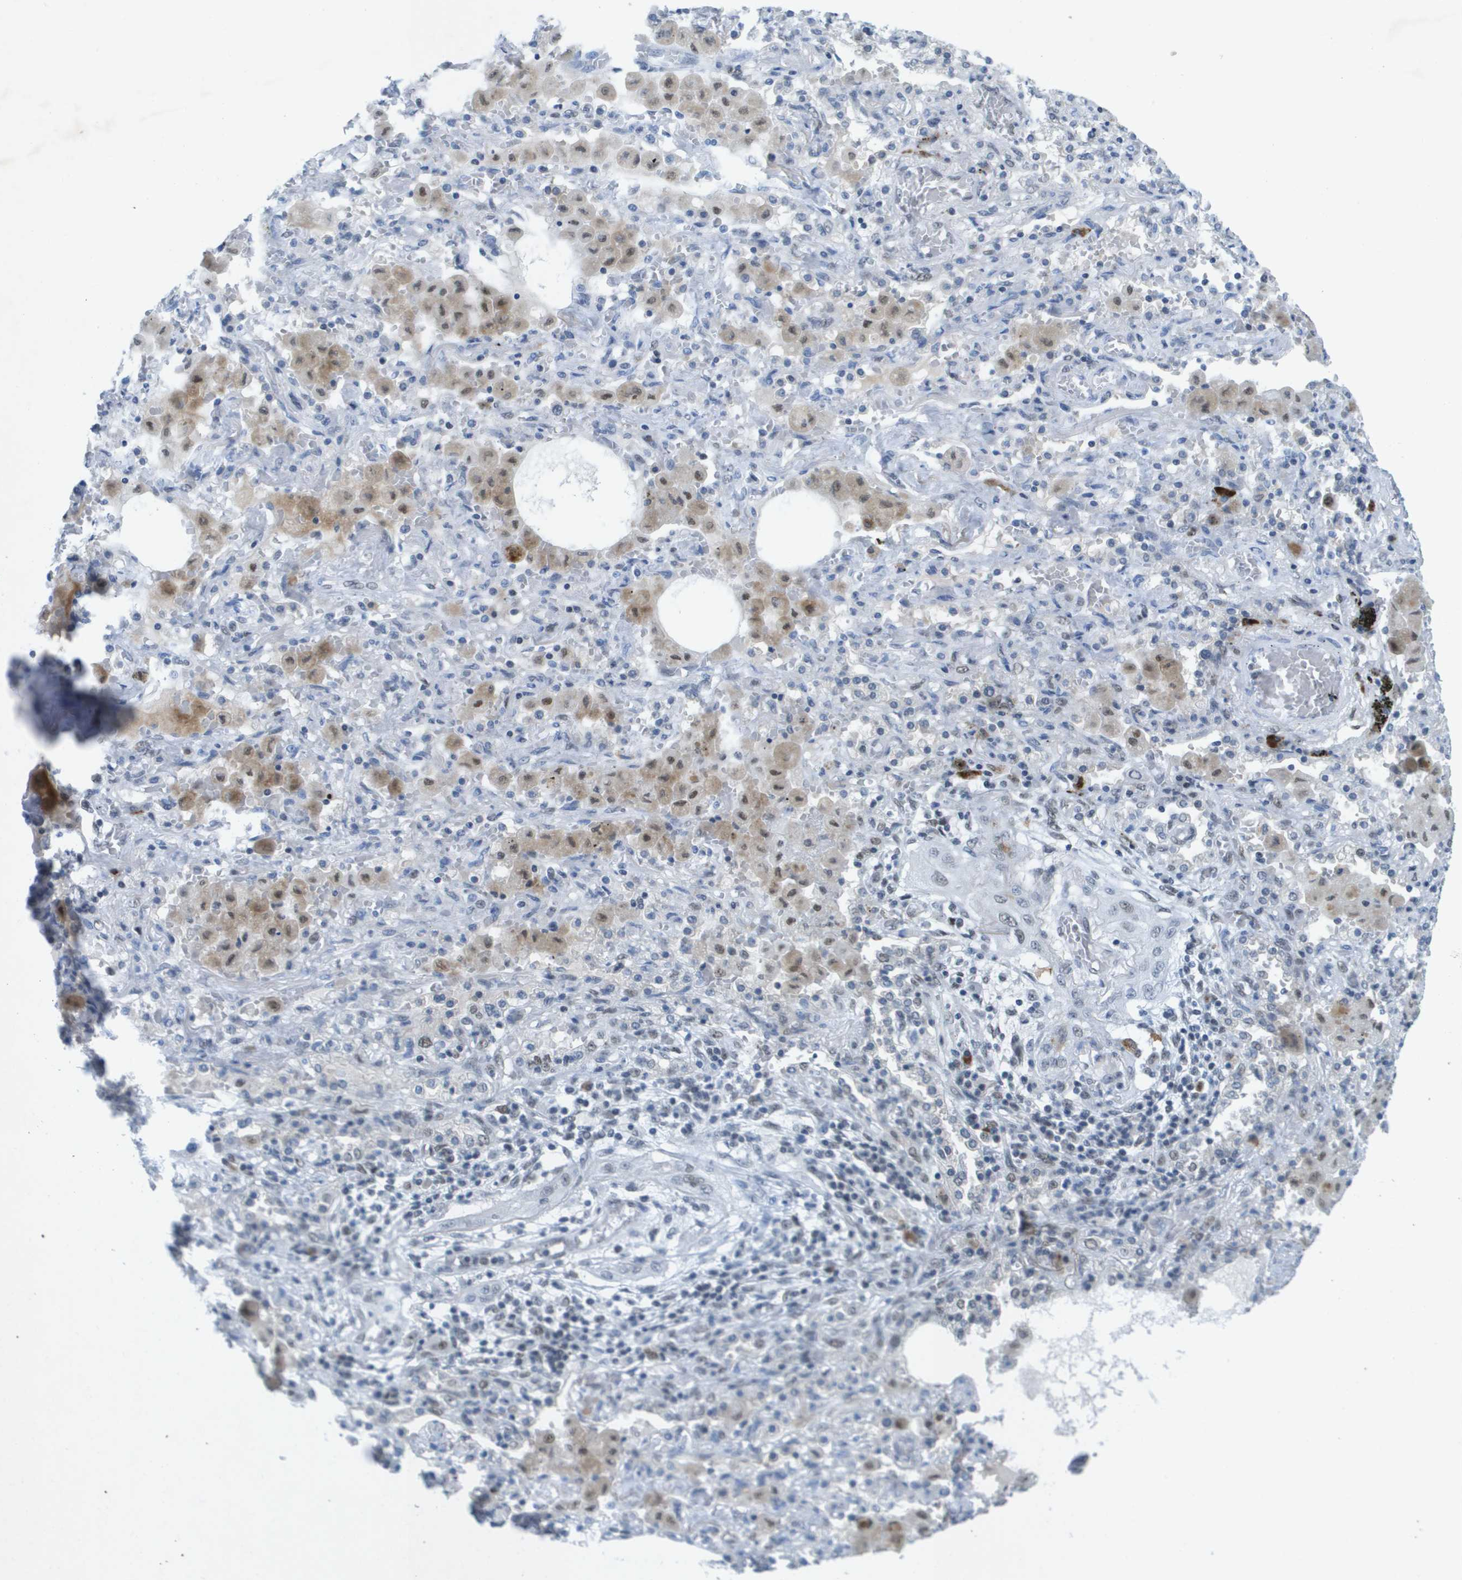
{"staining": {"intensity": "negative", "quantity": "none", "location": "none"}, "tissue": "lung cancer", "cell_type": "Tumor cells", "image_type": "cancer", "snomed": [{"axis": "morphology", "description": "Squamous cell carcinoma, NOS"}, {"axis": "topography", "description": "Lung"}], "caption": "DAB immunohistochemical staining of lung cancer shows no significant staining in tumor cells.", "gene": "TP53RK", "patient": {"sex": "female", "age": 47}}